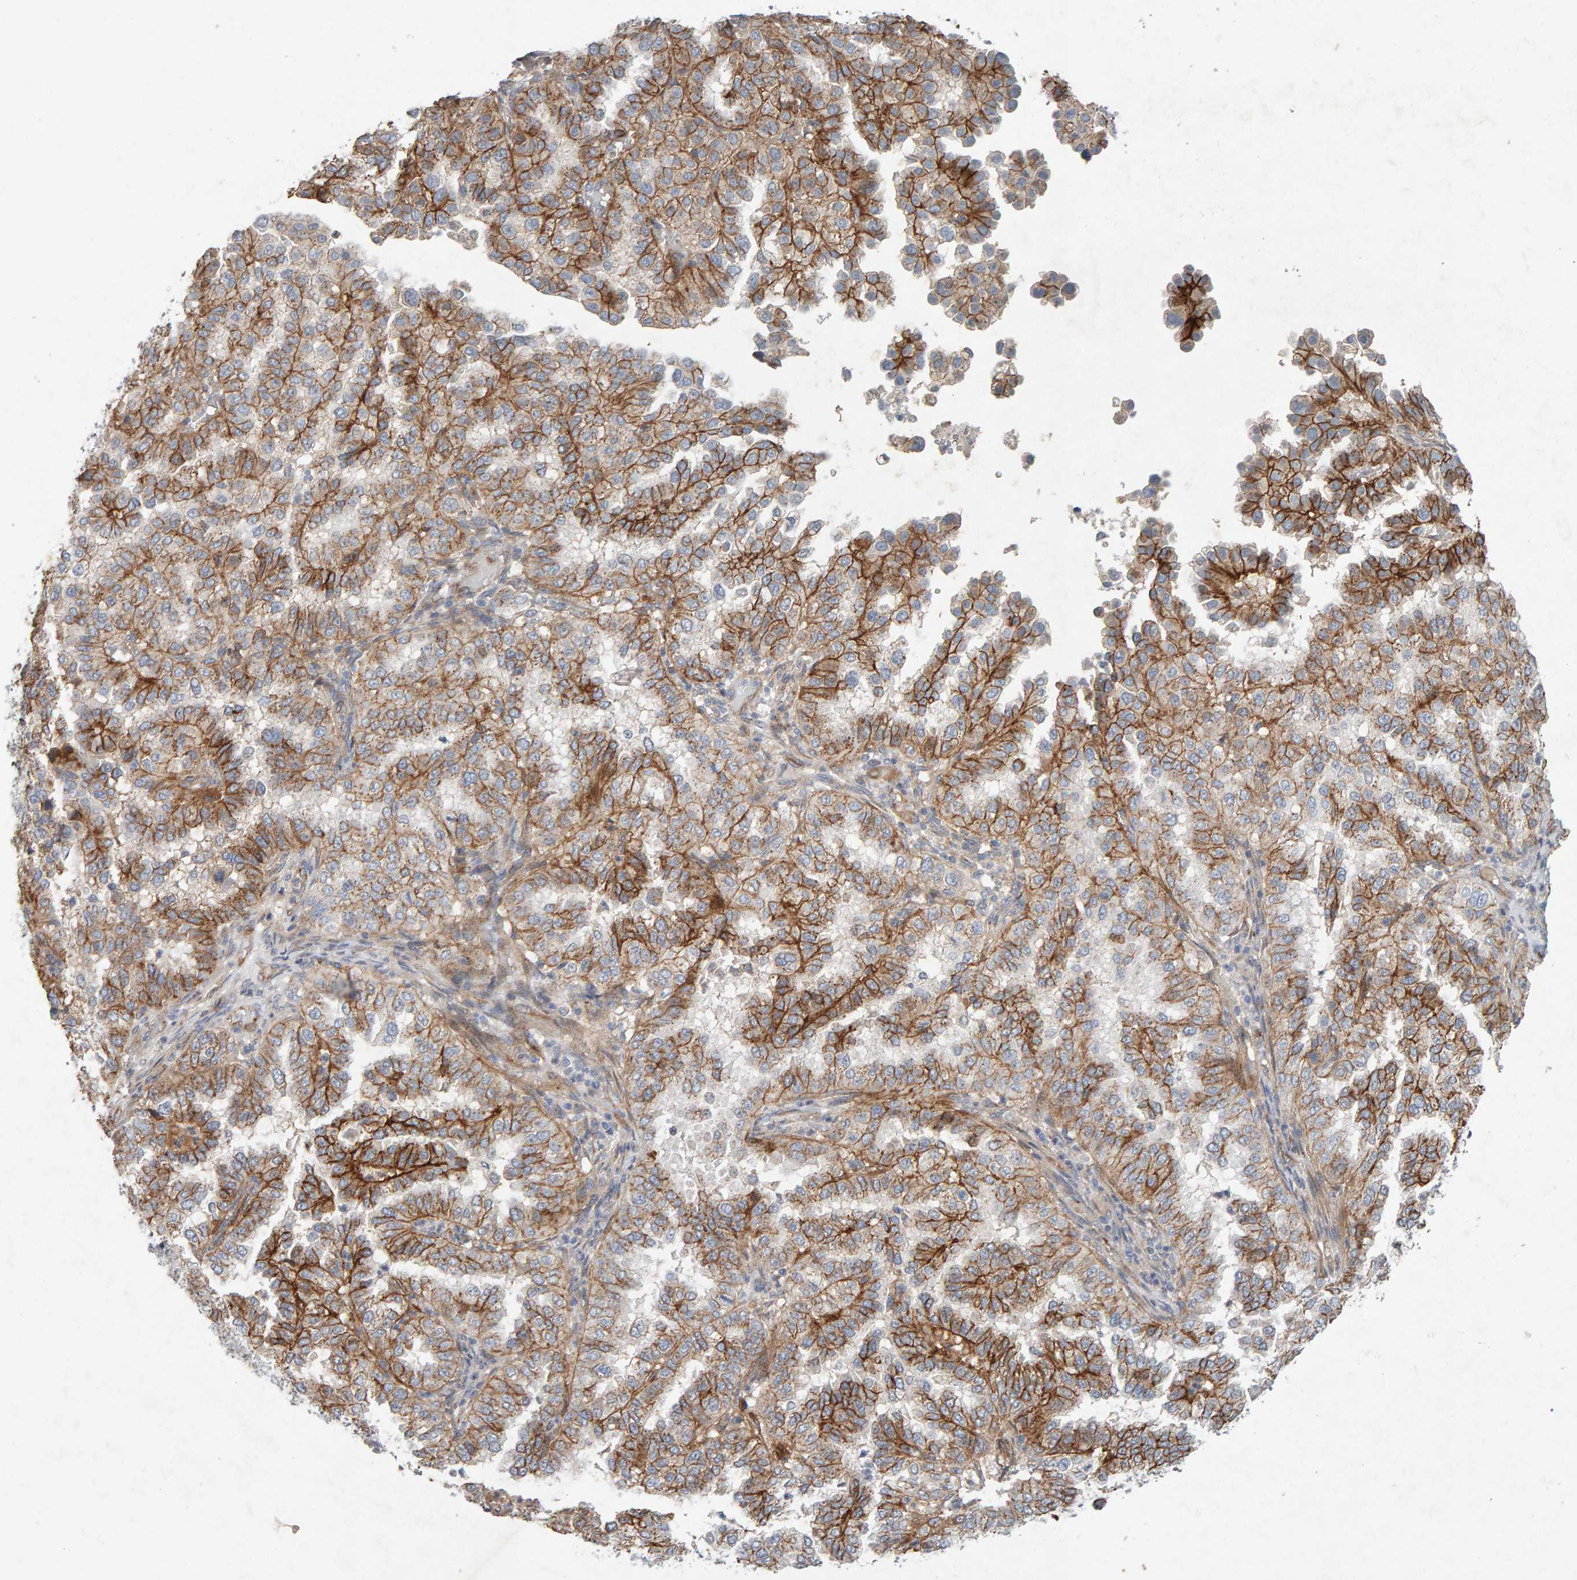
{"staining": {"intensity": "moderate", "quantity": ">75%", "location": "cytoplasmic/membranous"}, "tissue": "endometrial cancer", "cell_type": "Tumor cells", "image_type": "cancer", "snomed": [{"axis": "morphology", "description": "Adenocarcinoma, NOS"}, {"axis": "topography", "description": "Endometrium"}], "caption": "This is an image of immunohistochemistry (IHC) staining of adenocarcinoma (endometrial), which shows moderate expression in the cytoplasmic/membranous of tumor cells.", "gene": "PTPRM", "patient": {"sex": "female", "age": 85}}